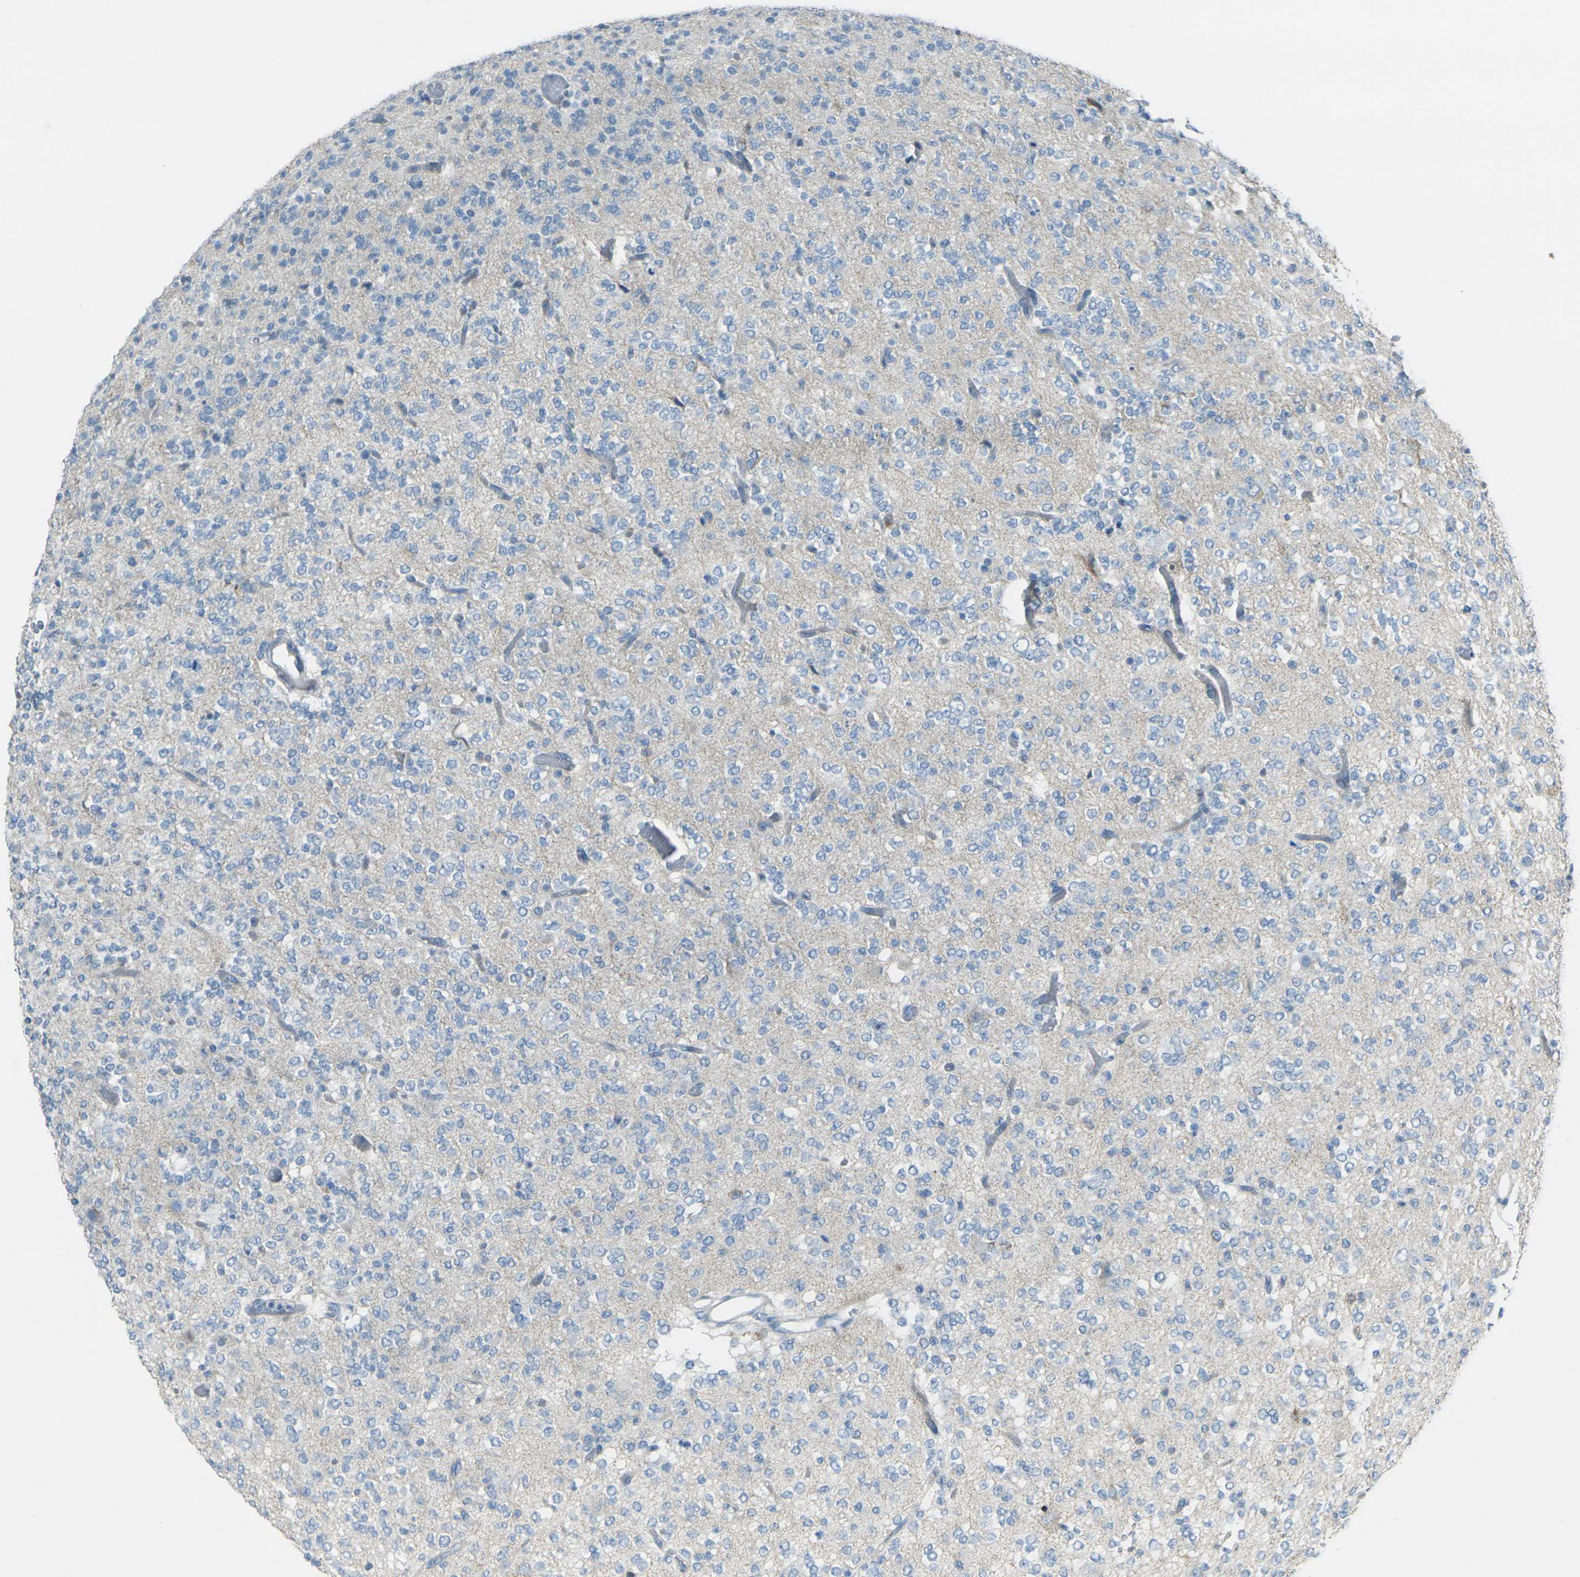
{"staining": {"intensity": "negative", "quantity": "none", "location": "none"}, "tissue": "glioma", "cell_type": "Tumor cells", "image_type": "cancer", "snomed": [{"axis": "morphology", "description": "Glioma, malignant, Low grade"}, {"axis": "topography", "description": "Brain"}], "caption": "Immunohistochemical staining of glioma exhibits no significant expression in tumor cells.", "gene": "ANKRD46", "patient": {"sex": "male", "age": 38}}